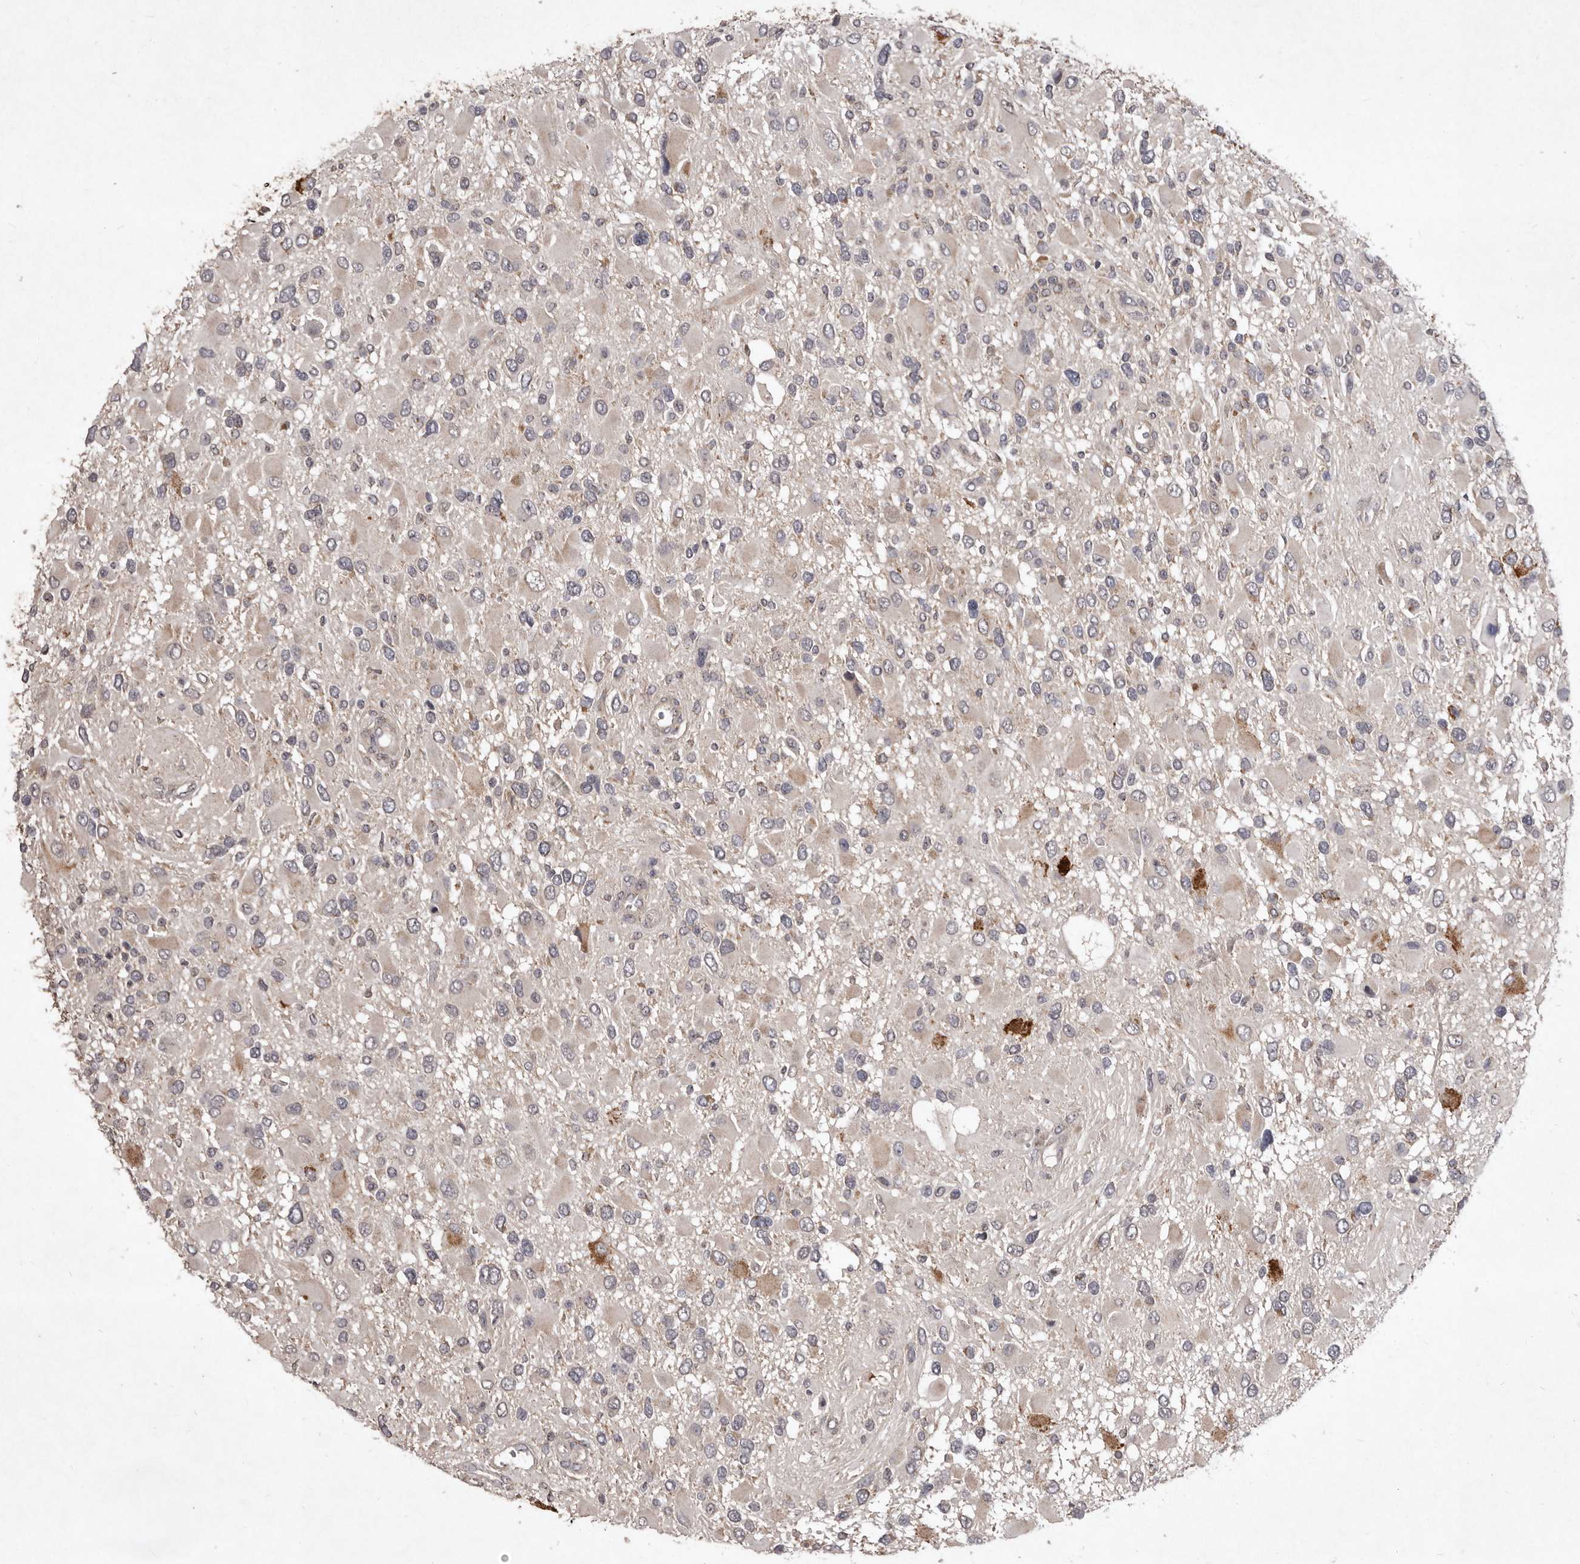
{"staining": {"intensity": "negative", "quantity": "none", "location": "none"}, "tissue": "glioma", "cell_type": "Tumor cells", "image_type": "cancer", "snomed": [{"axis": "morphology", "description": "Glioma, malignant, High grade"}, {"axis": "topography", "description": "Brain"}], "caption": "High magnification brightfield microscopy of glioma stained with DAB (3,3'-diaminobenzidine) (brown) and counterstained with hematoxylin (blue): tumor cells show no significant positivity.", "gene": "FLAD1", "patient": {"sex": "male", "age": 53}}